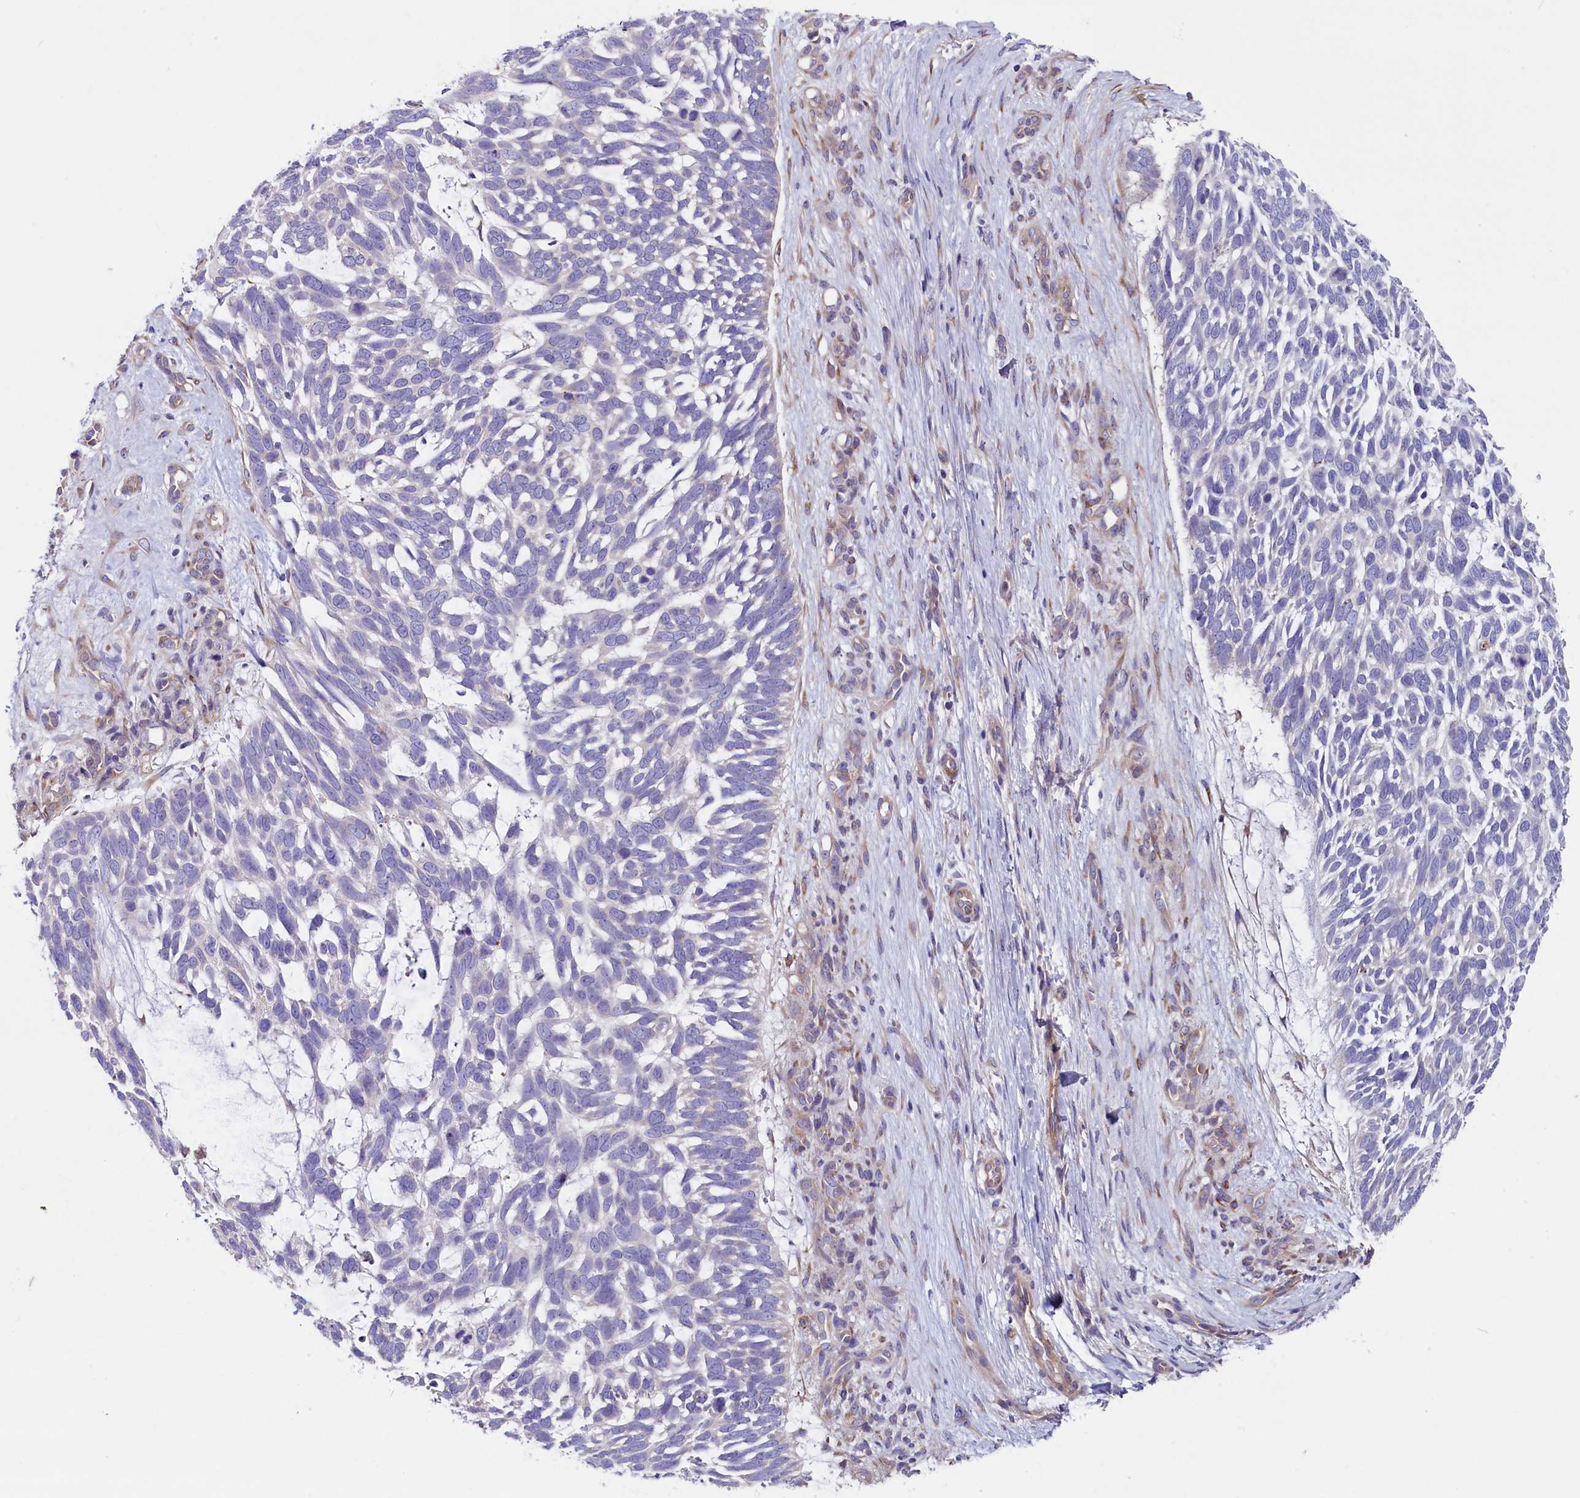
{"staining": {"intensity": "negative", "quantity": "none", "location": "none"}, "tissue": "skin cancer", "cell_type": "Tumor cells", "image_type": "cancer", "snomed": [{"axis": "morphology", "description": "Basal cell carcinoma"}, {"axis": "topography", "description": "Skin"}], "caption": "A photomicrograph of human skin cancer (basal cell carcinoma) is negative for staining in tumor cells. Brightfield microscopy of IHC stained with DAB (3,3'-diaminobenzidine) (brown) and hematoxylin (blue), captured at high magnification.", "gene": "GPR108", "patient": {"sex": "male", "age": 88}}